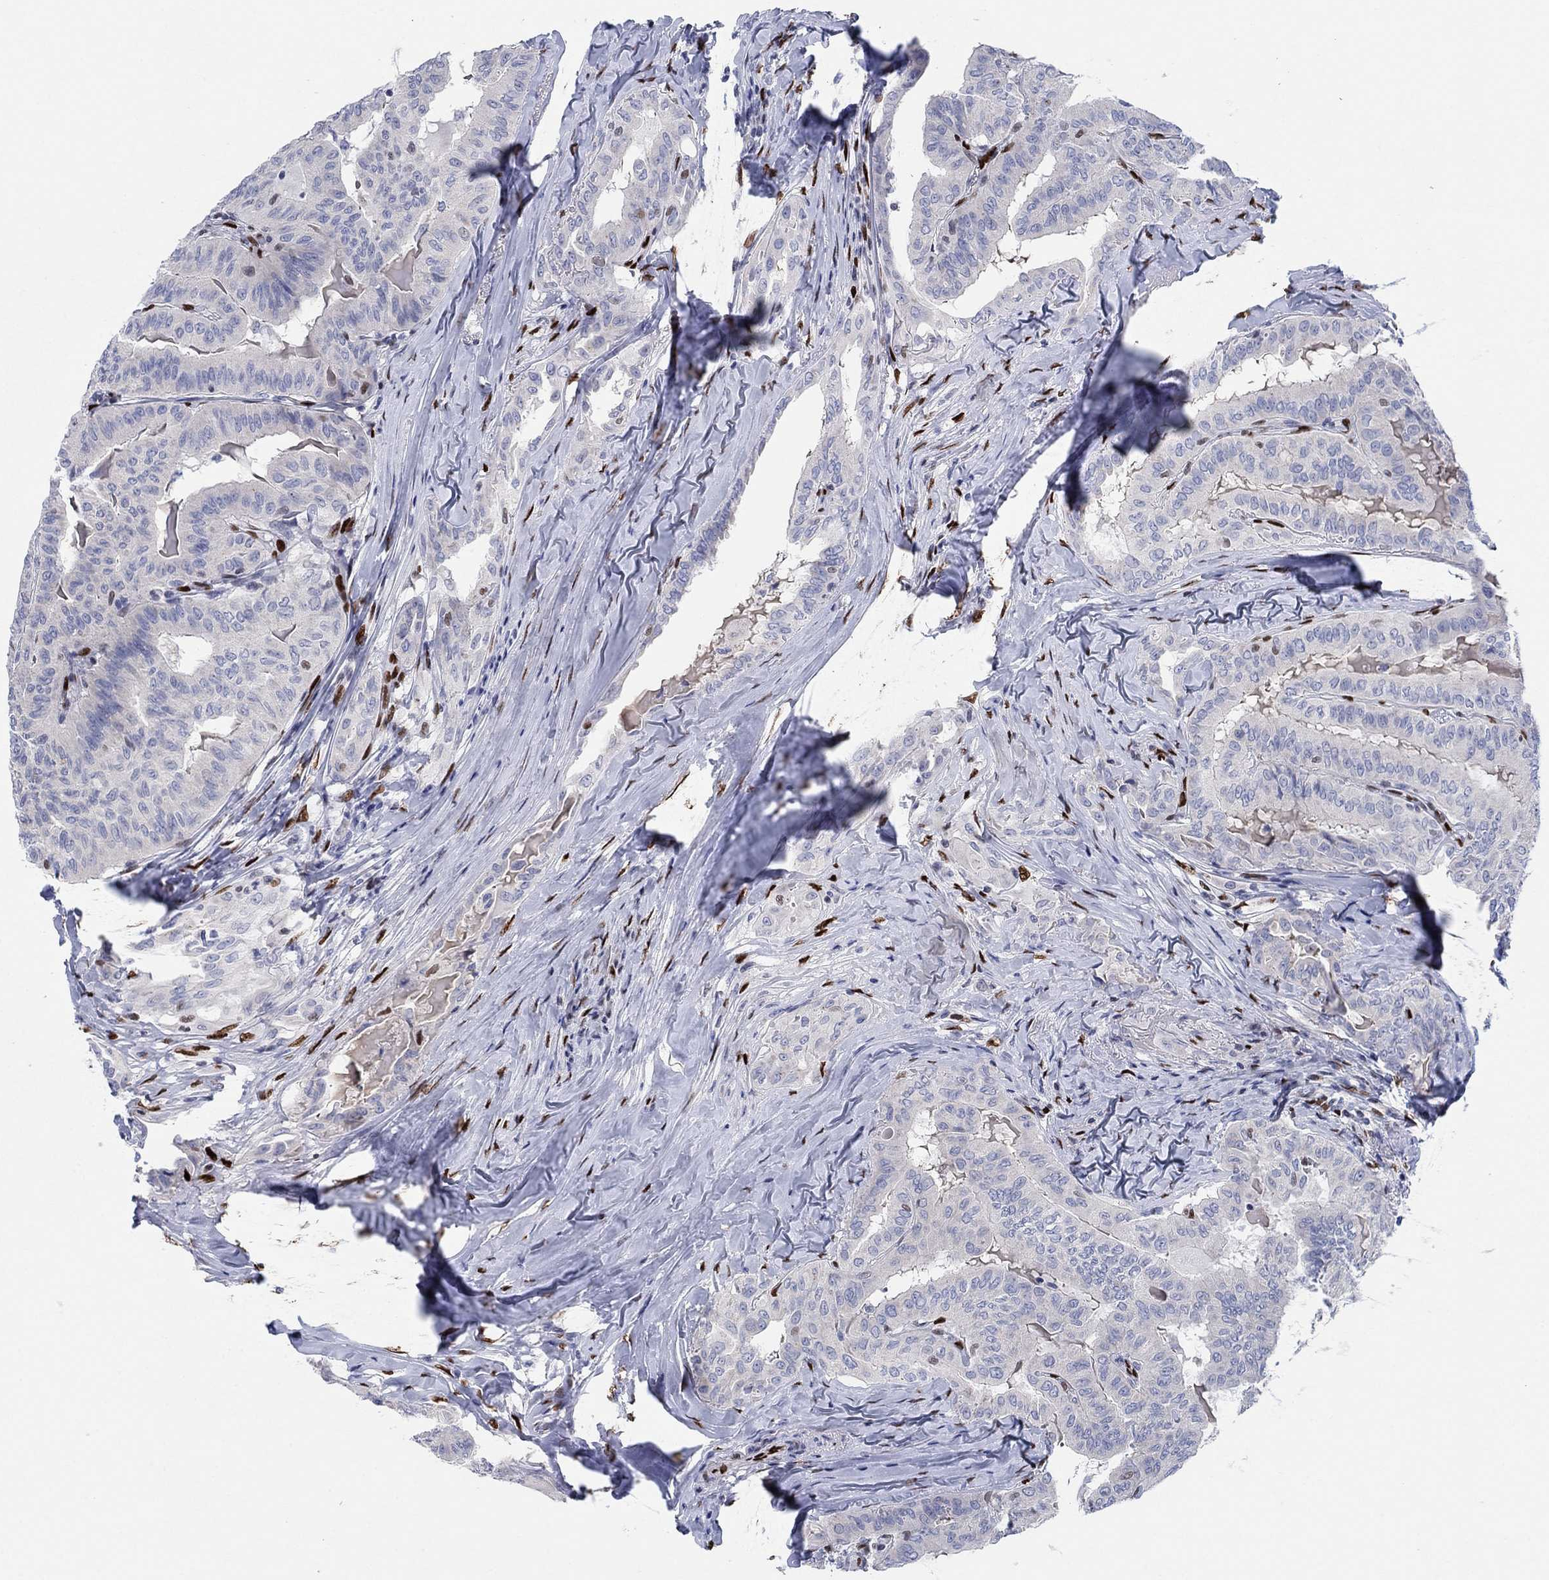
{"staining": {"intensity": "negative", "quantity": "none", "location": "none"}, "tissue": "thyroid cancer", "cell_type": "Tumor cells", "image_type": "cancer", "snomed": [{"axis": "morphology", "description": "Papillary adenocarcinoma, NOS"}, {"axis": "topography", "description": "Thyroid gland"}], "caption": "Immunohistochemistry (IHC) photomicrograph of human papillary adenocarcinoma (thyroid) stained for a protein (brown), which reveals no staining in tumor cells.", "gene": "ZEB1", "patient": {"sex": "female", "age": 68}}